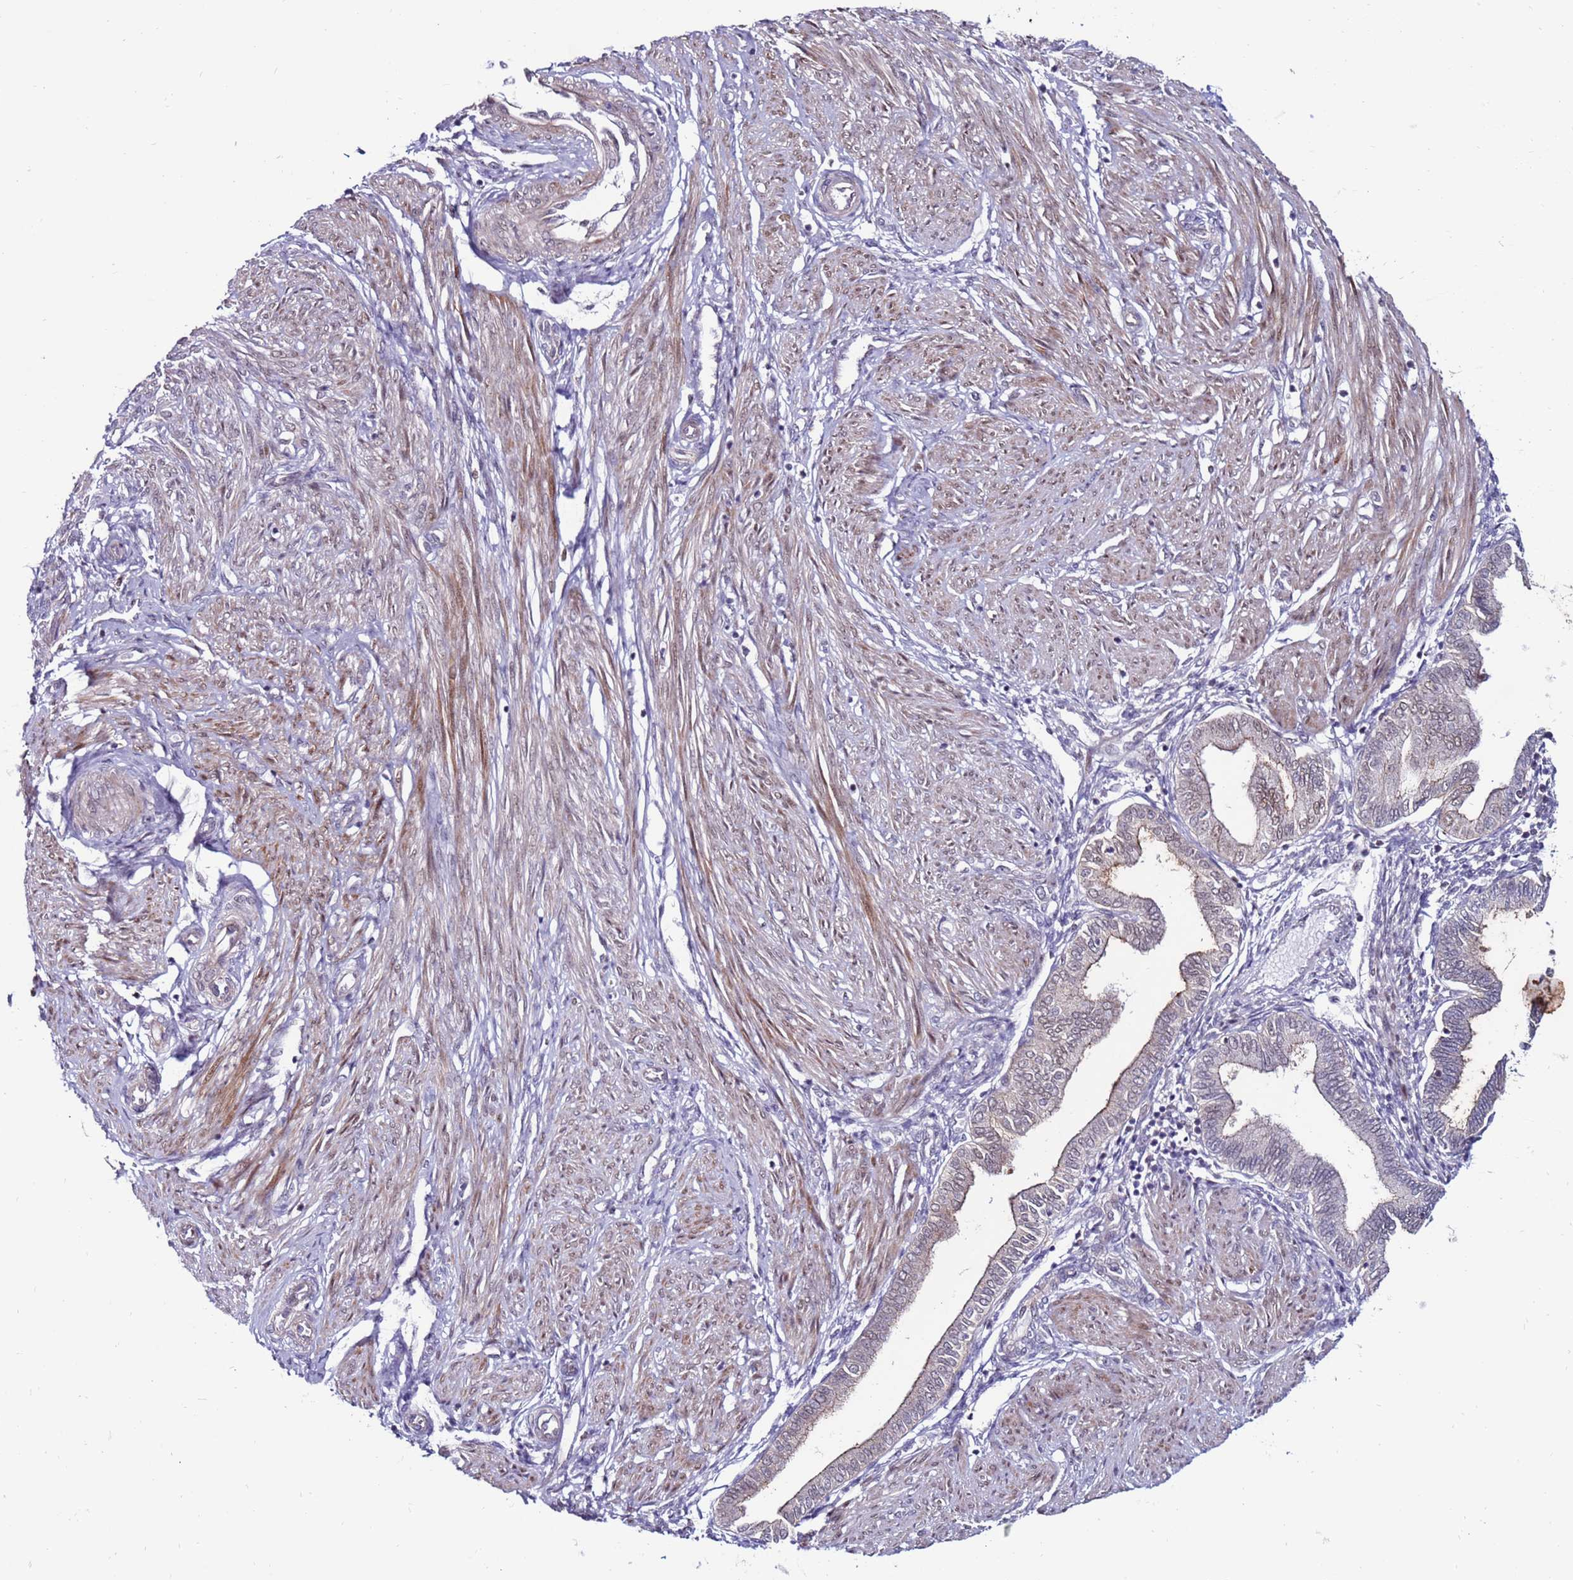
{"staining": {"intensity": "negative", "quantity": "none", "location": "none"}, "tissue": "endometrium", "cell_type": "Cells in endometrial stroma", "image_type": "normal", "snomed": [{"axis": "morphology", "description": "Normal tissue, NOS"}, {"axis": "topography", "description": "Endometrium"}], "caption": "Immunohistochemistry histopathology image of unremarkable human endometrium stained for a protein (brown), which displays no staining in cells in endometrial stroma.", "gene": "KPNA4", "patient": {"sex": "female", "age": 53}}